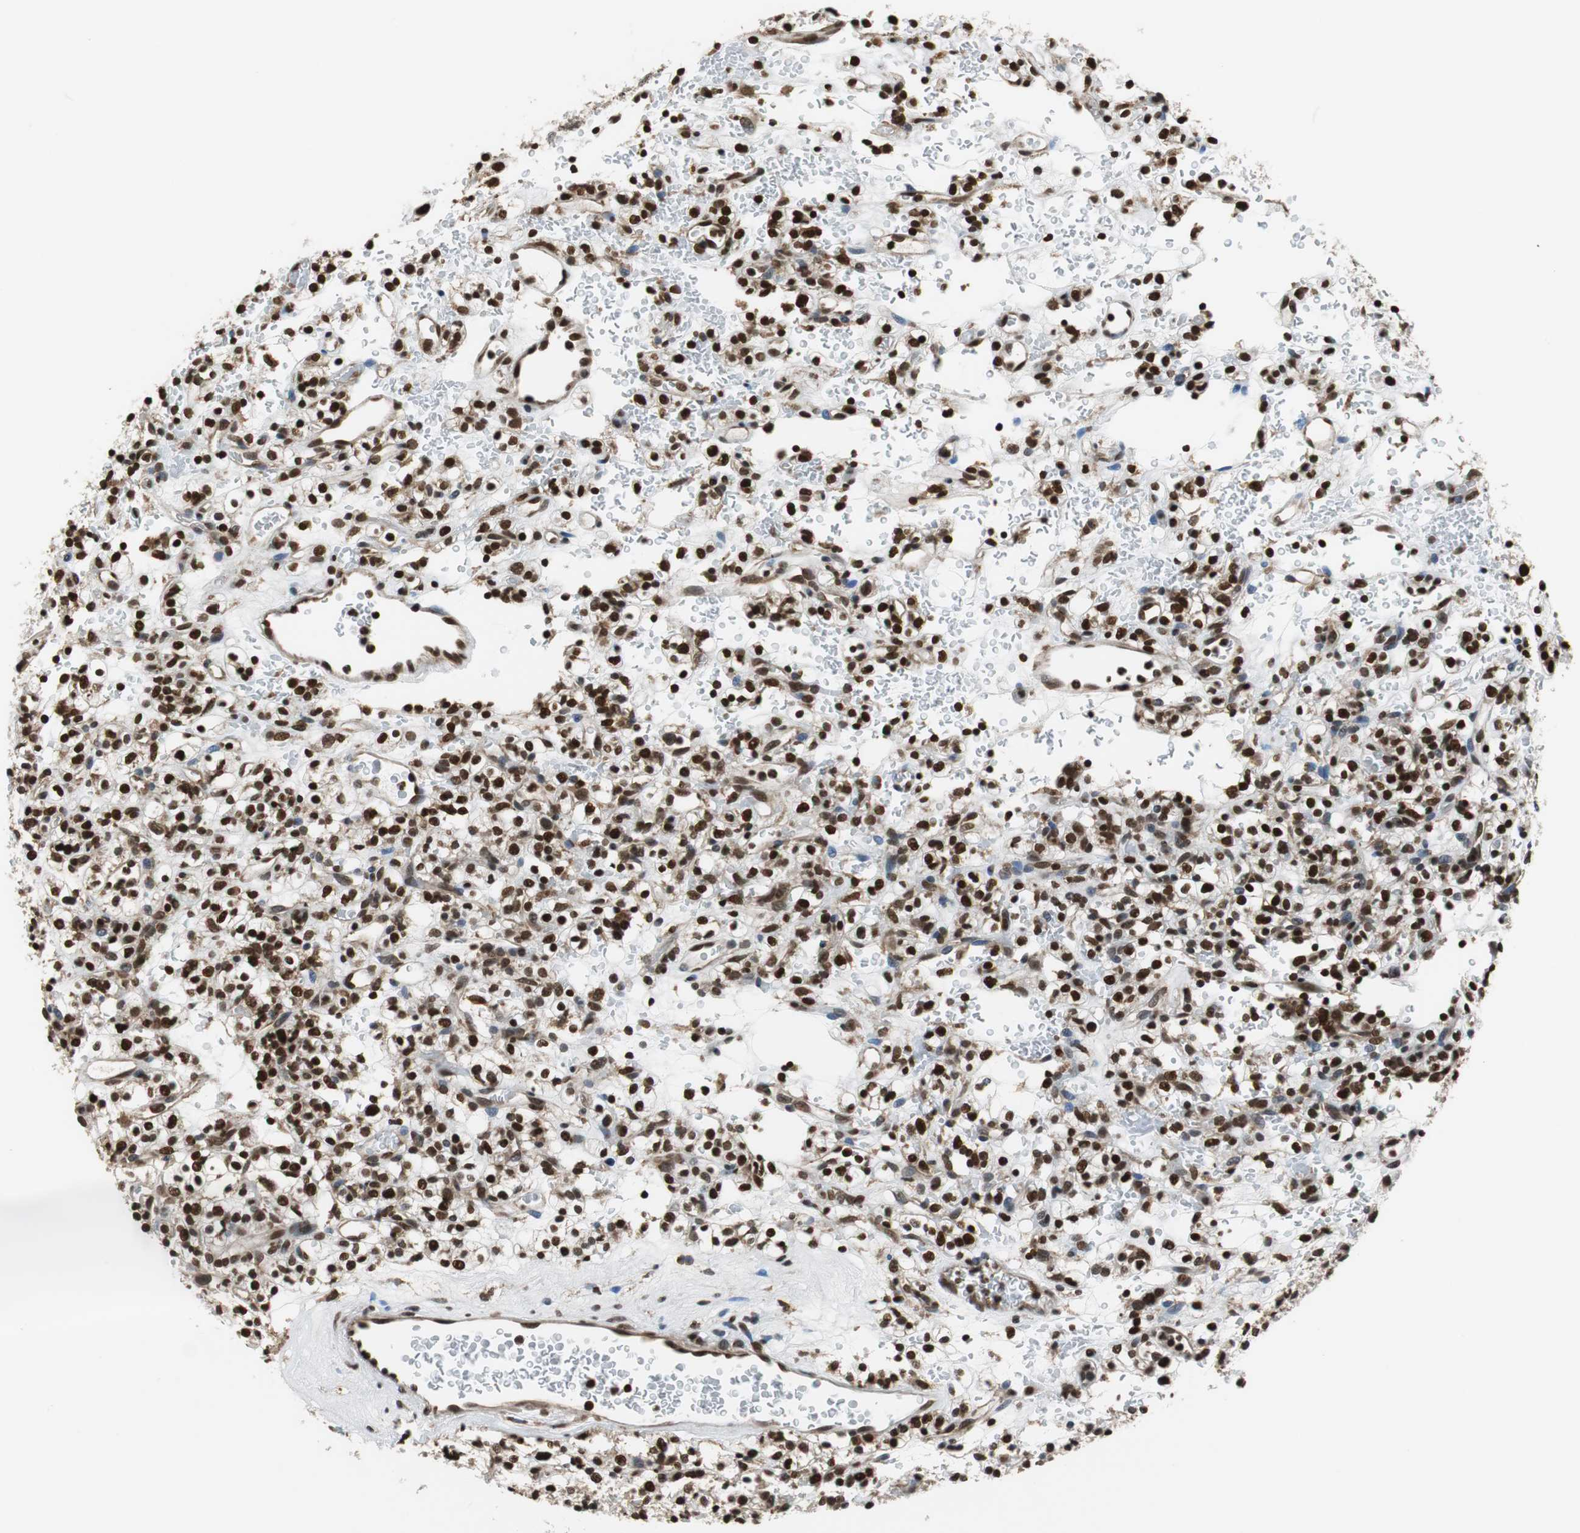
{"staining": {"intensity": "strong", "quantity": ">75%", "location": "nuclear"}, "tissue": "renal cancer", "cell_type": "Tumor cells", "image_type": "cancer", "snomed": [{"axis": "morphology", "description": "Normal tissue, NOS"}, {"axis": "morphology", "description": "Adenocarcinoma, NOS"}, {"axis": "topography", "description": "Kidney"}], "caption": "Renal cancer (adenocarcinoma) stained with DAB immunohistochemistry demonstrates high levels of strong nuclear expression in approximately >75% of tumor cells. The protein is stained brown, and the nuclei are stained in blue (DAB IHC with brightfield microscopy, high magnification).", "gene": "REST", "patient": {"sex": "female", "age": 72}}